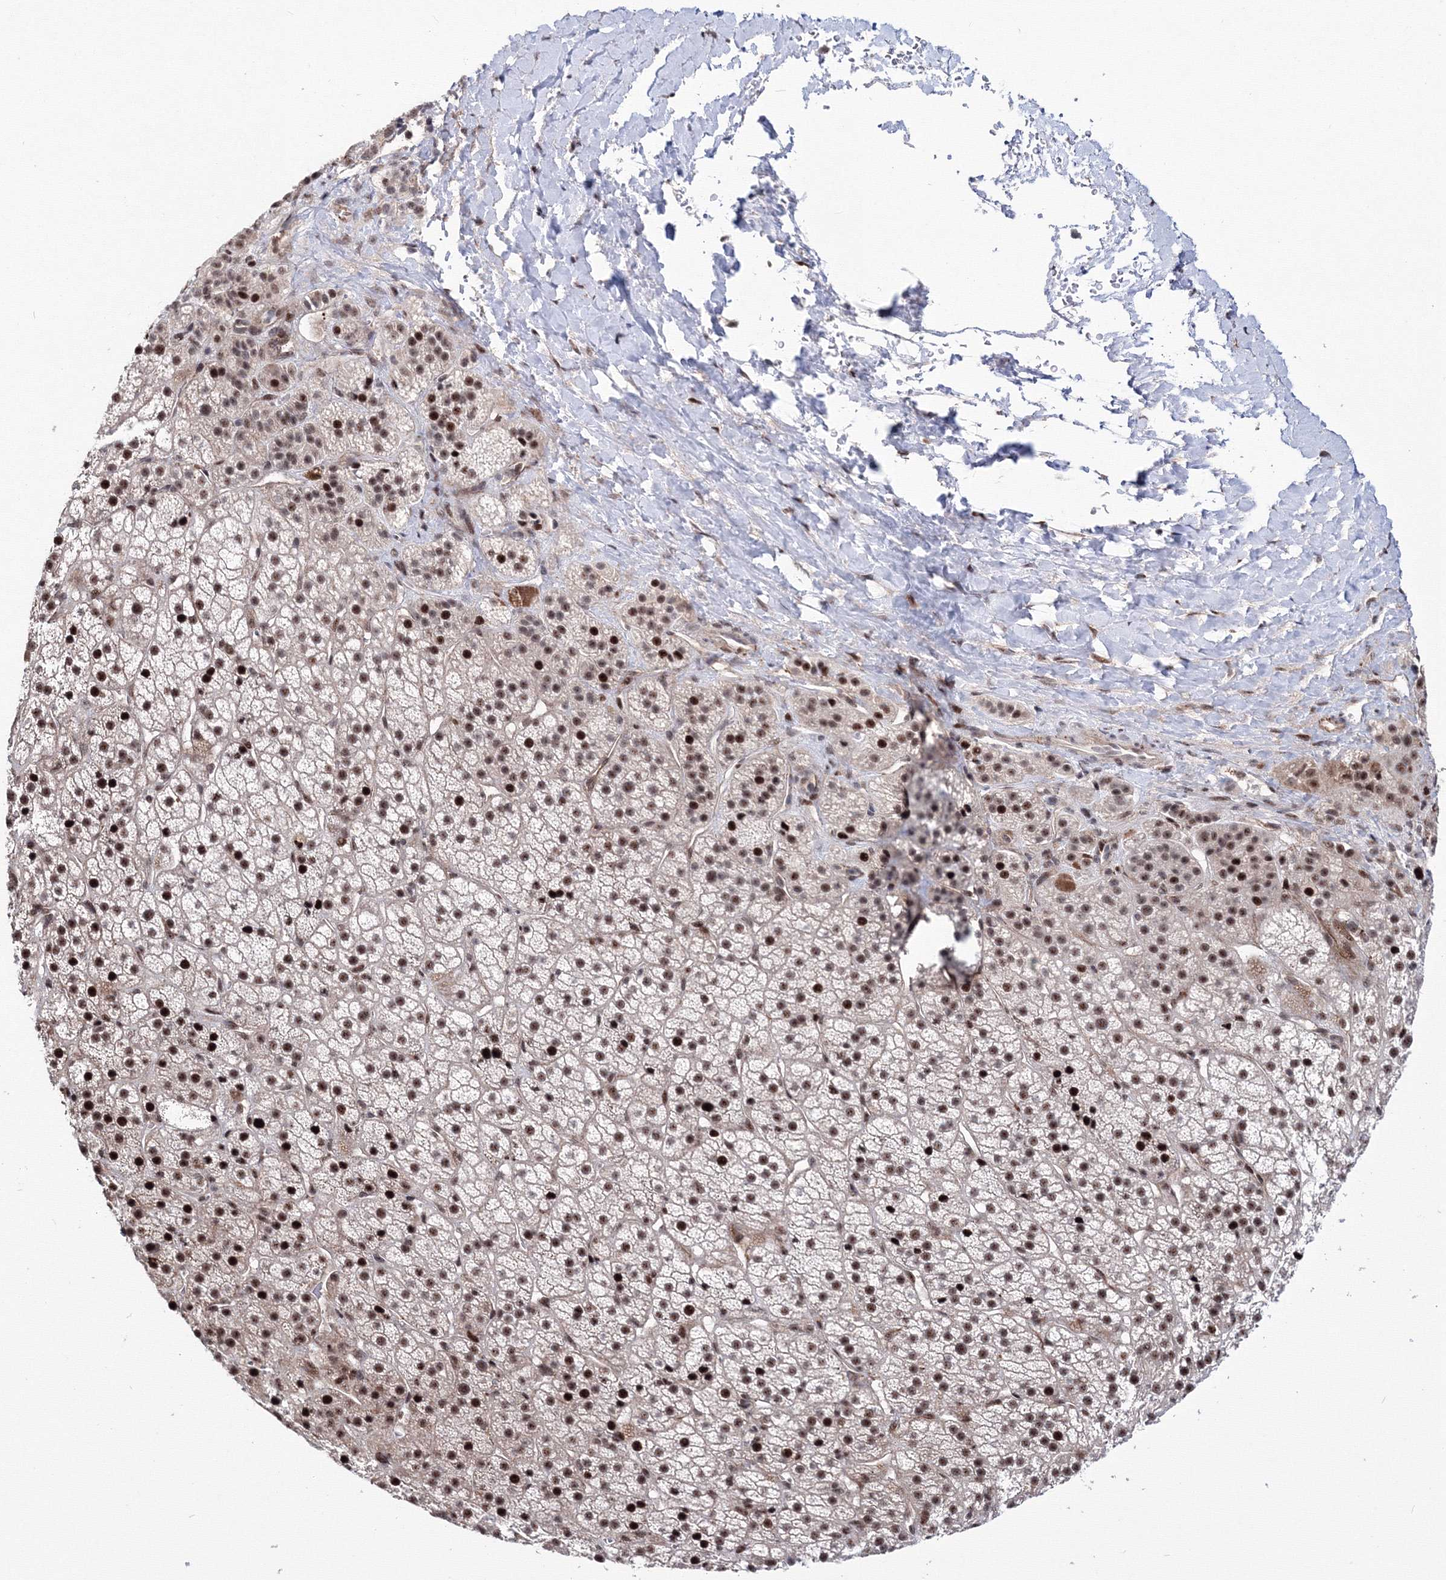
{"staining": {"intensity": "strong", "quantity": "25%-75%", "location": "nuclear"}, "tissue": "adrenal gland", "cell_type": "Glandular cells", "image_type": "normal", "snomed": [{"axis": "morphology", "description": "Normal tissue, NOS"}, {"axis": "topography", "description": "Adrenal gland"}], "caption": "Strong nuclear staining is present in approximately 25%-75% of glandular cells in unremarkable adrenal gland. (DAB IHC, brown staining for protein, blue staining for nuclei).", "gene": "TATDN2", "patient": {"sex": "female", "age": 57}}